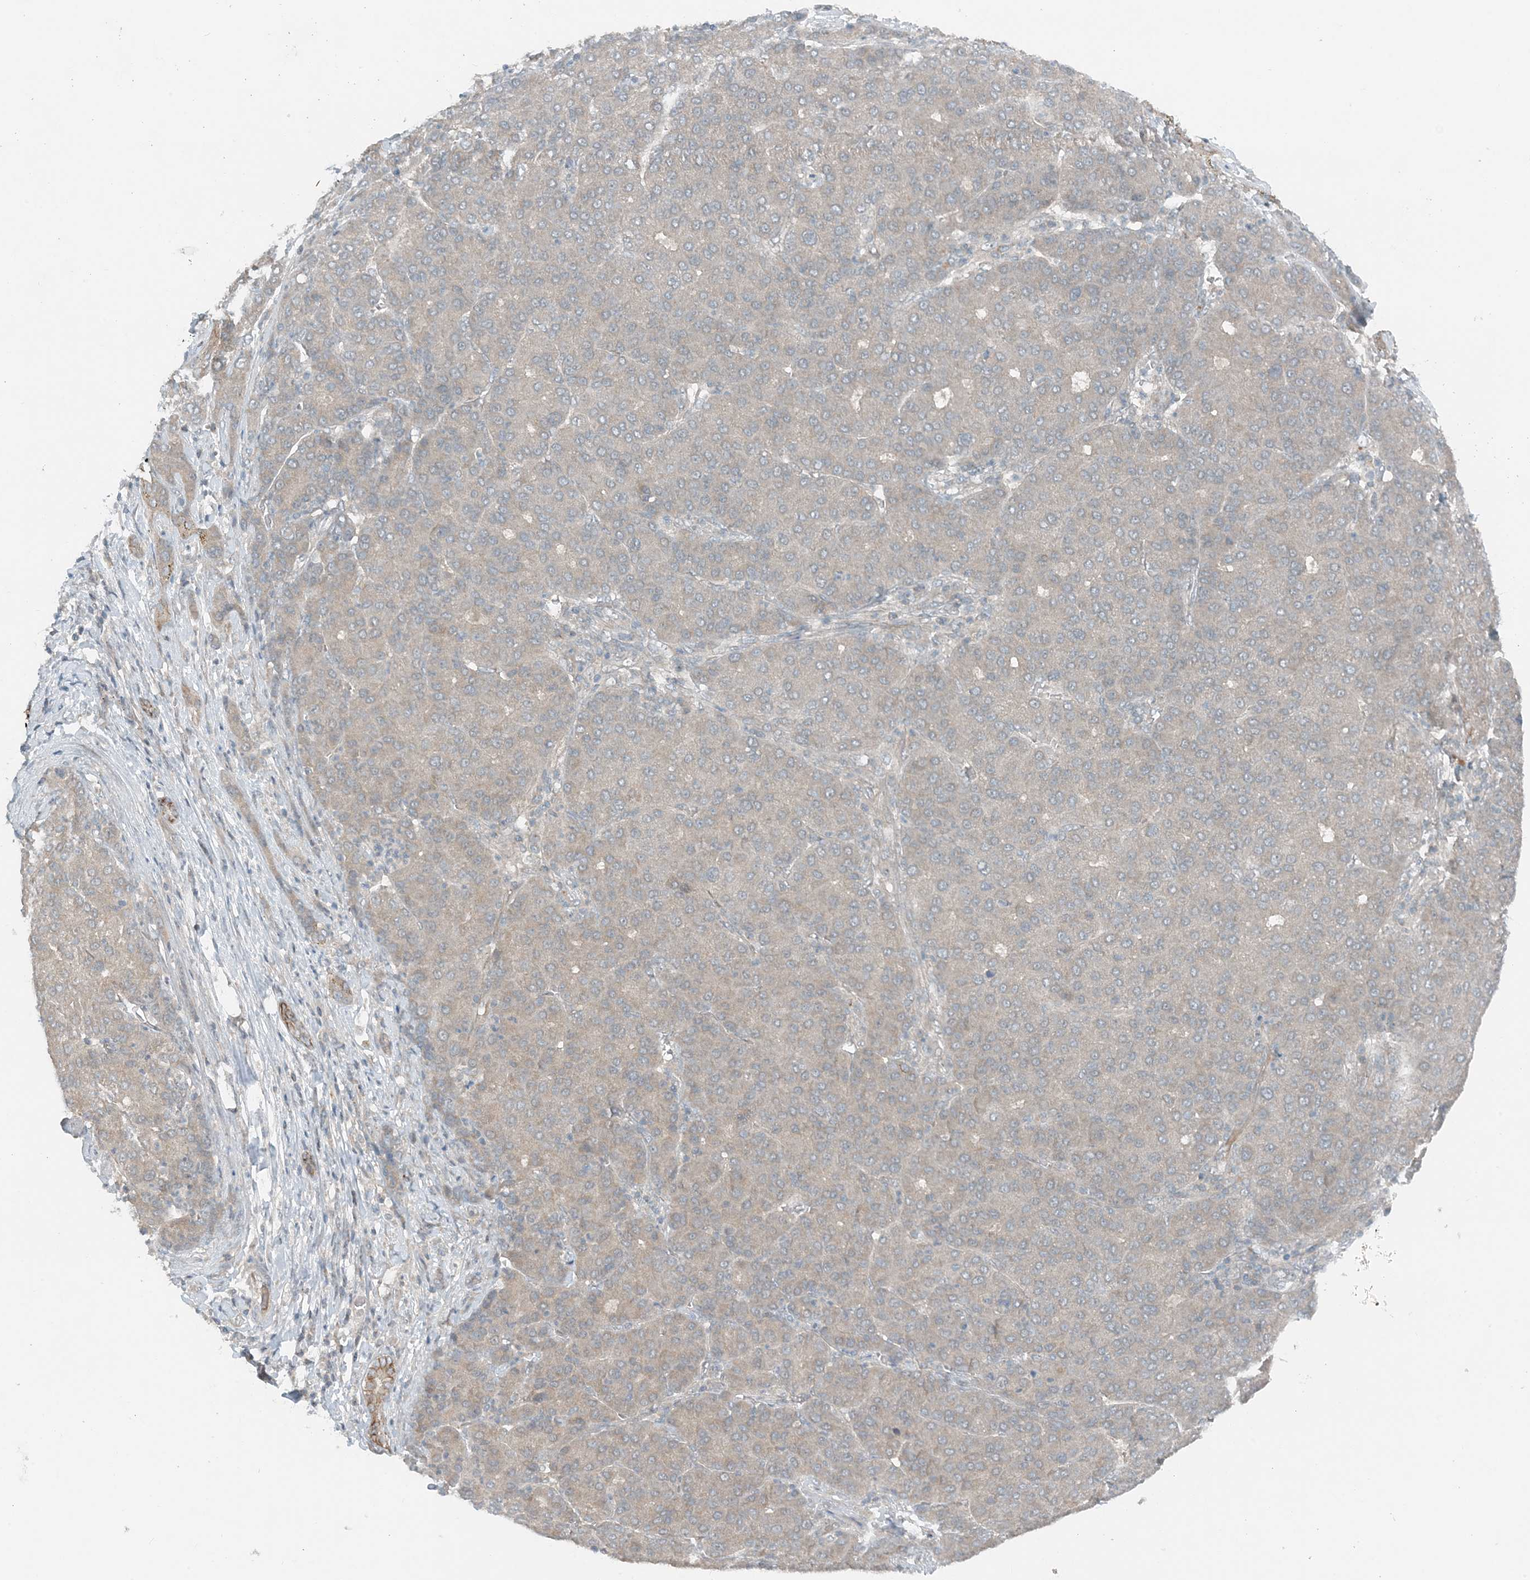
{"staining": {"intensity": "negative", "quantity": "none", "location": "none"}, "tissue": "liver cancer", "cell_type": "Tumor cells", "image_type": "cancer", "snomed": [{"axis": "morphology", "description": "Carcinoma, Hepatocellular, NOS"}, {"axis": "topography", "description": "Liver"}], "caption": "IHC photomicrograph of neoplastic tissue: liver cancer (hepatocellular carcinoma) stained with DAB (3,3'-diaminobenzidine) shows no significant protein expression in tumor cells.", "gene": "MITD1", "patient": {"sex": "male", "age": 65}}